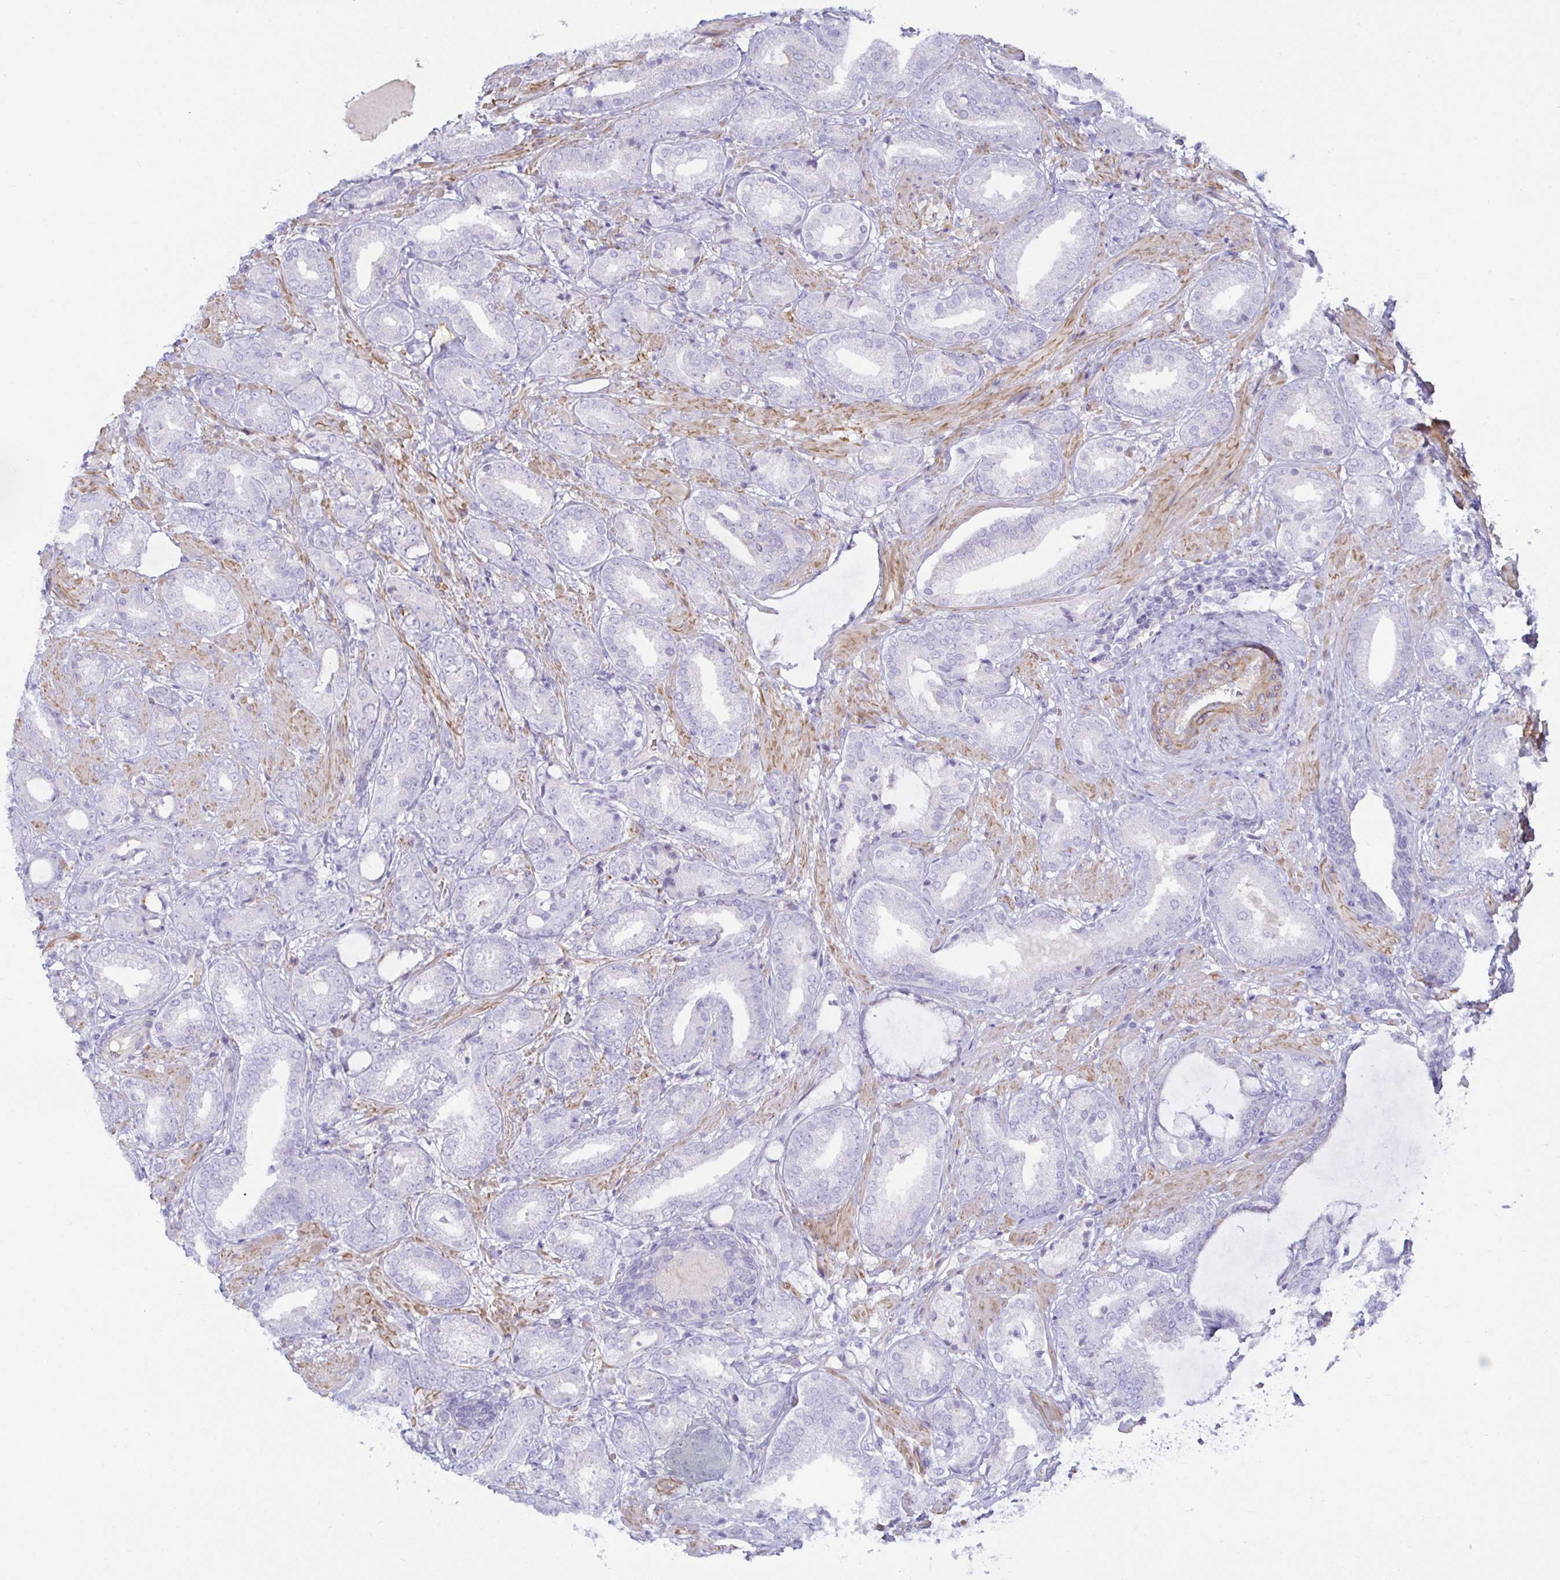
{"staining": {"intensity": "negative", "quantity": "none", "location": "none"}, "tissue": "prostate cancer", "cell_type": "Tumor cells", "image_type": "cancer", "snomed": [{"axis": "morphology", "description": "Adenocarcinoma, High grade"}, {"axis": "topography", "description": "Prostate"}], "caption": "IHC image of human prostate cancer (high-grade adenocarcinoma) stained for a protein (brown), which reveals no staining in tumor cells. (DAB immunohistochemistry visualized using brightfield microscopy, high magnification).", "gene": "SPAG4", "patient": {"sex": "male", "age": 56}}